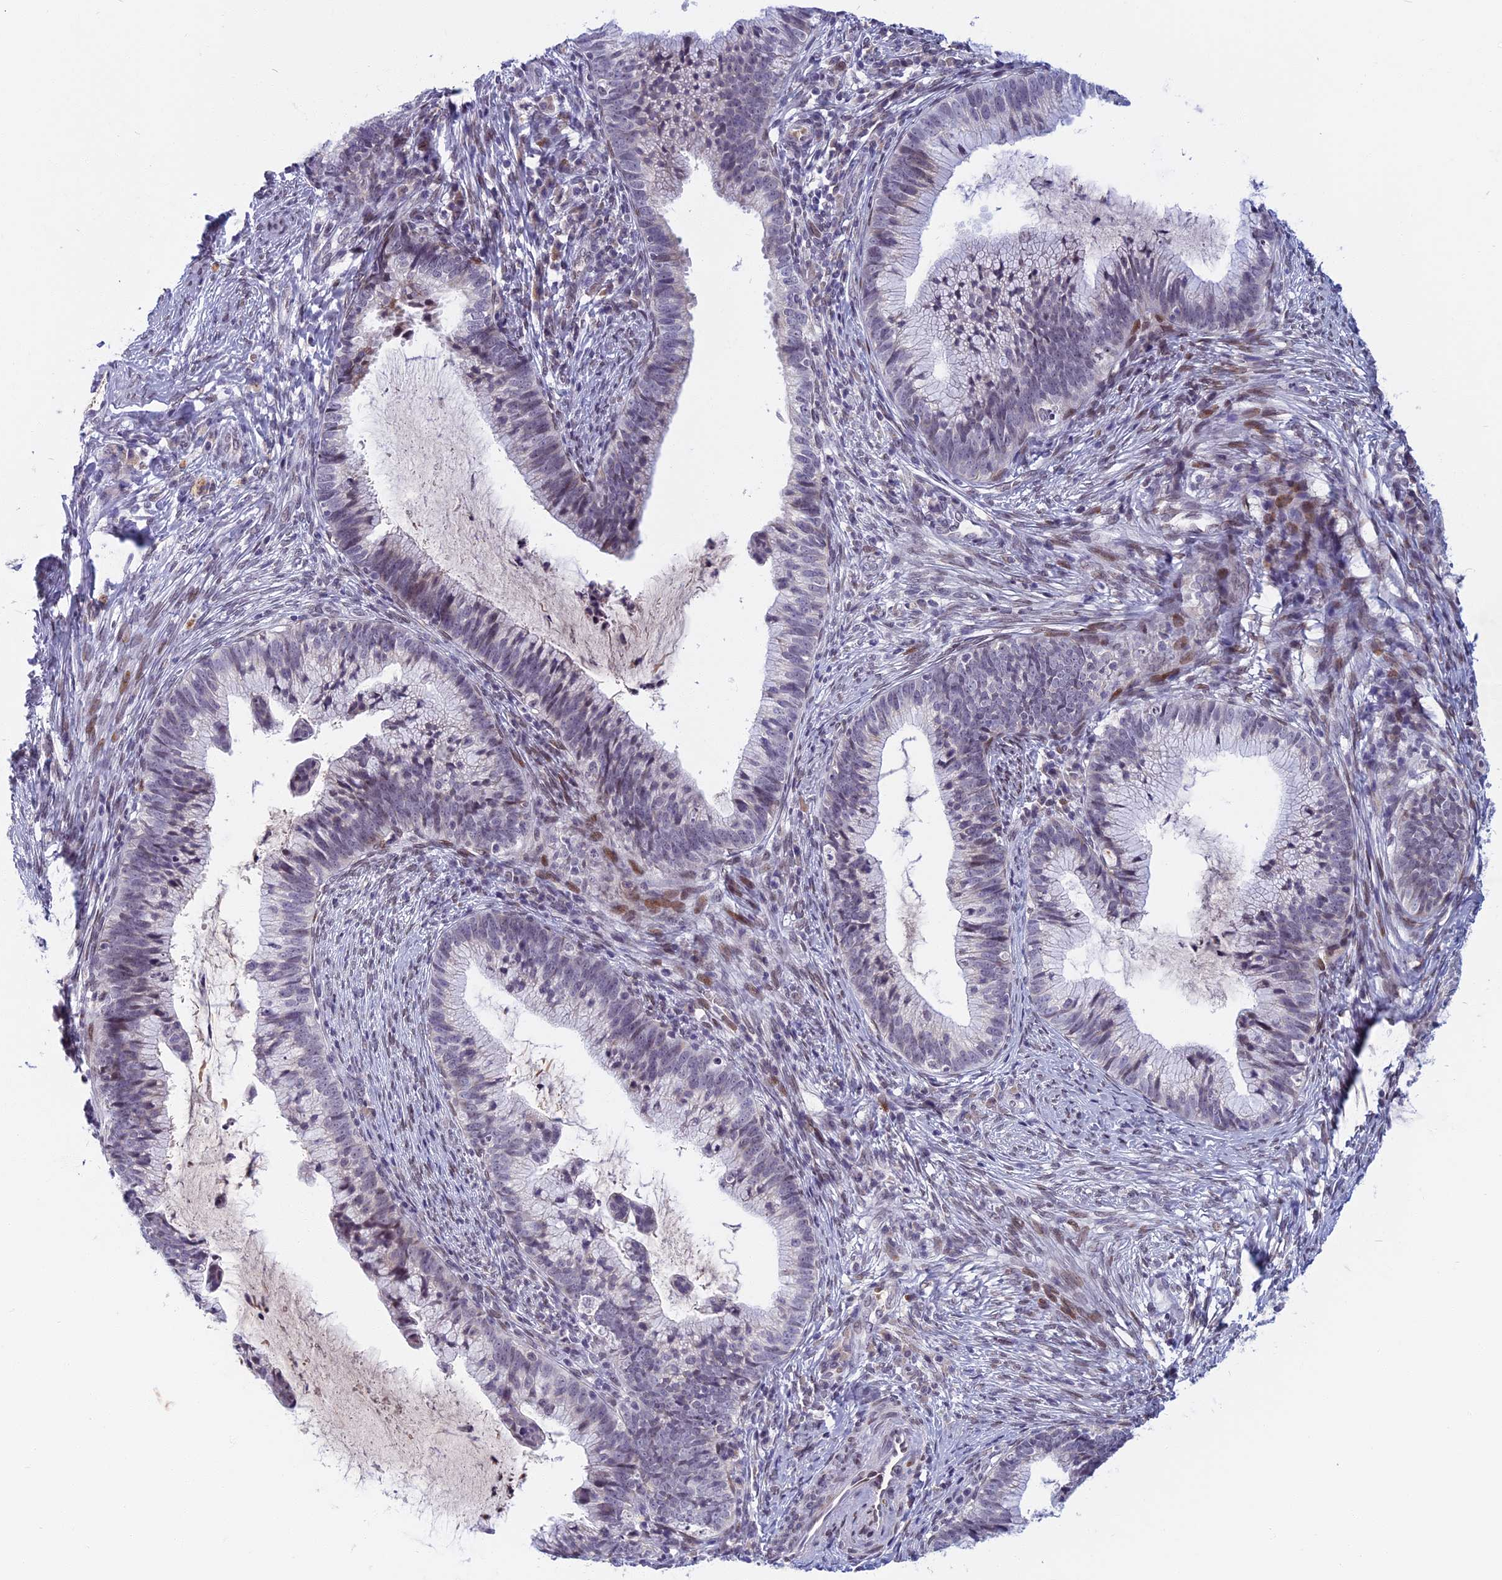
{"staining": {"intensity": "negative", "quantity": "none", "location": "none"}, "tissue": "cervical cancer", "cell_type": "Tumor cells", "image_type": "cancer", "snomed": [{"axis": "morphology", "description": "Adenocarcinoma, NOS"}, {"axis": "topography", "description": "Cervix"}], "caption": "High magnification brightfield microscopy of cervical adenocarcinoma stained with DAB (3,3'-diaminobenzidine) (brown) and counterstained with hematoxylin (blue): tumor cells show no significant expression. The staining is performed using DAB brown chromogen with nuclei counter-stained in using hematoxylin.", "gene": "CDC7", "patient": {"sex": "female", "age": 36}}